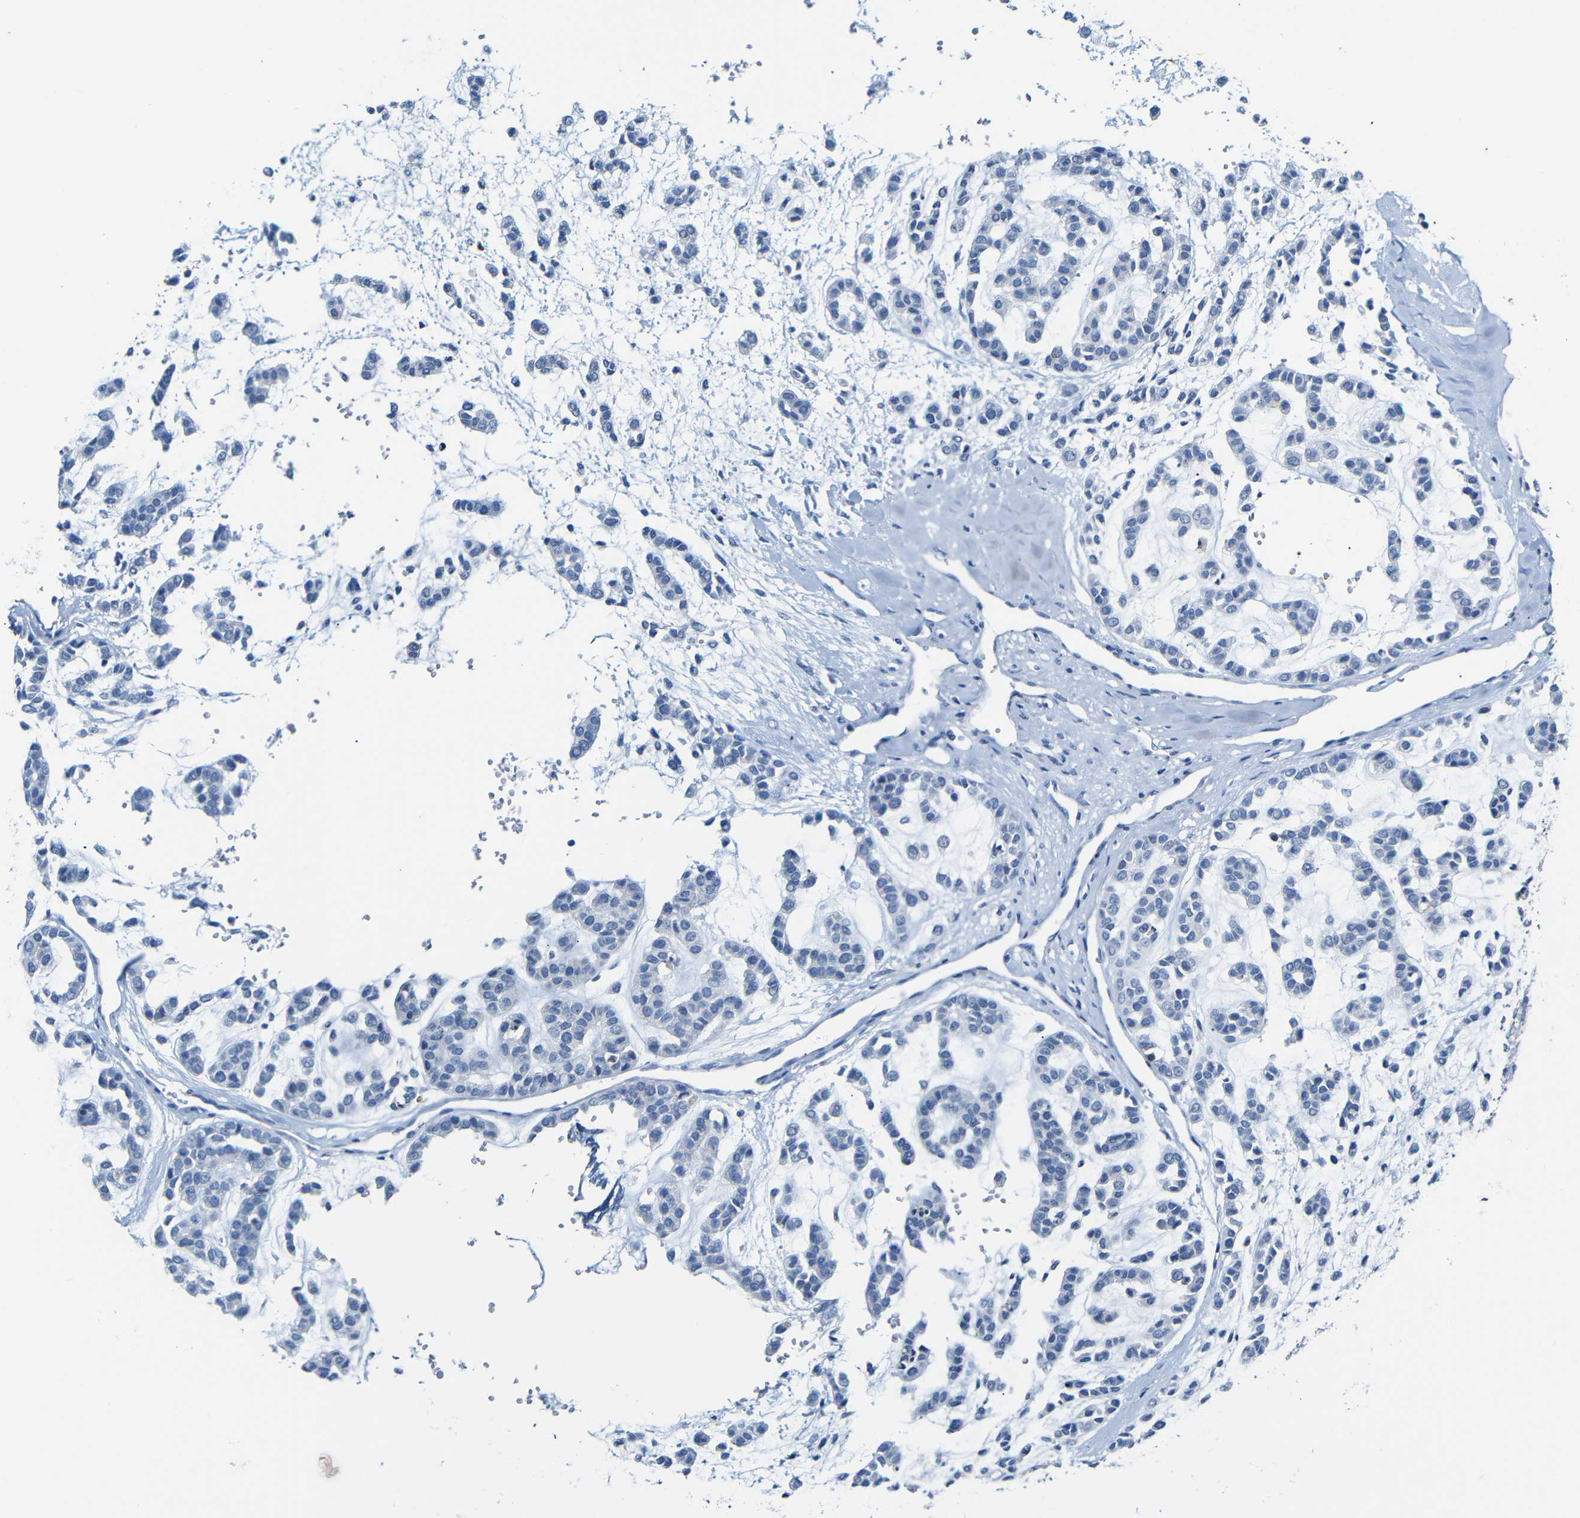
{"staining": {"intensity": "negative", "quantity": "none", "location": "none"}, "tissue": "head and neck cancer", "cell_type": "Tumor cells", "image_type": "cancer", "snomed": [{"axis": "morphology", "description": "Adenocarcinoma, NOS"}, {"axis": "morphology", "description": "Adenoma, NOS"}, {"axis": "topography", "description": "Head-Neck"}], "caption": "The immunohistochemistry (IHC) photomicrograph has no significant expression in tumor cells of head and neck adenocarcinoma tissue.", "gene": "C15orf48", "patient": {"sex": "female", "age": 55}}